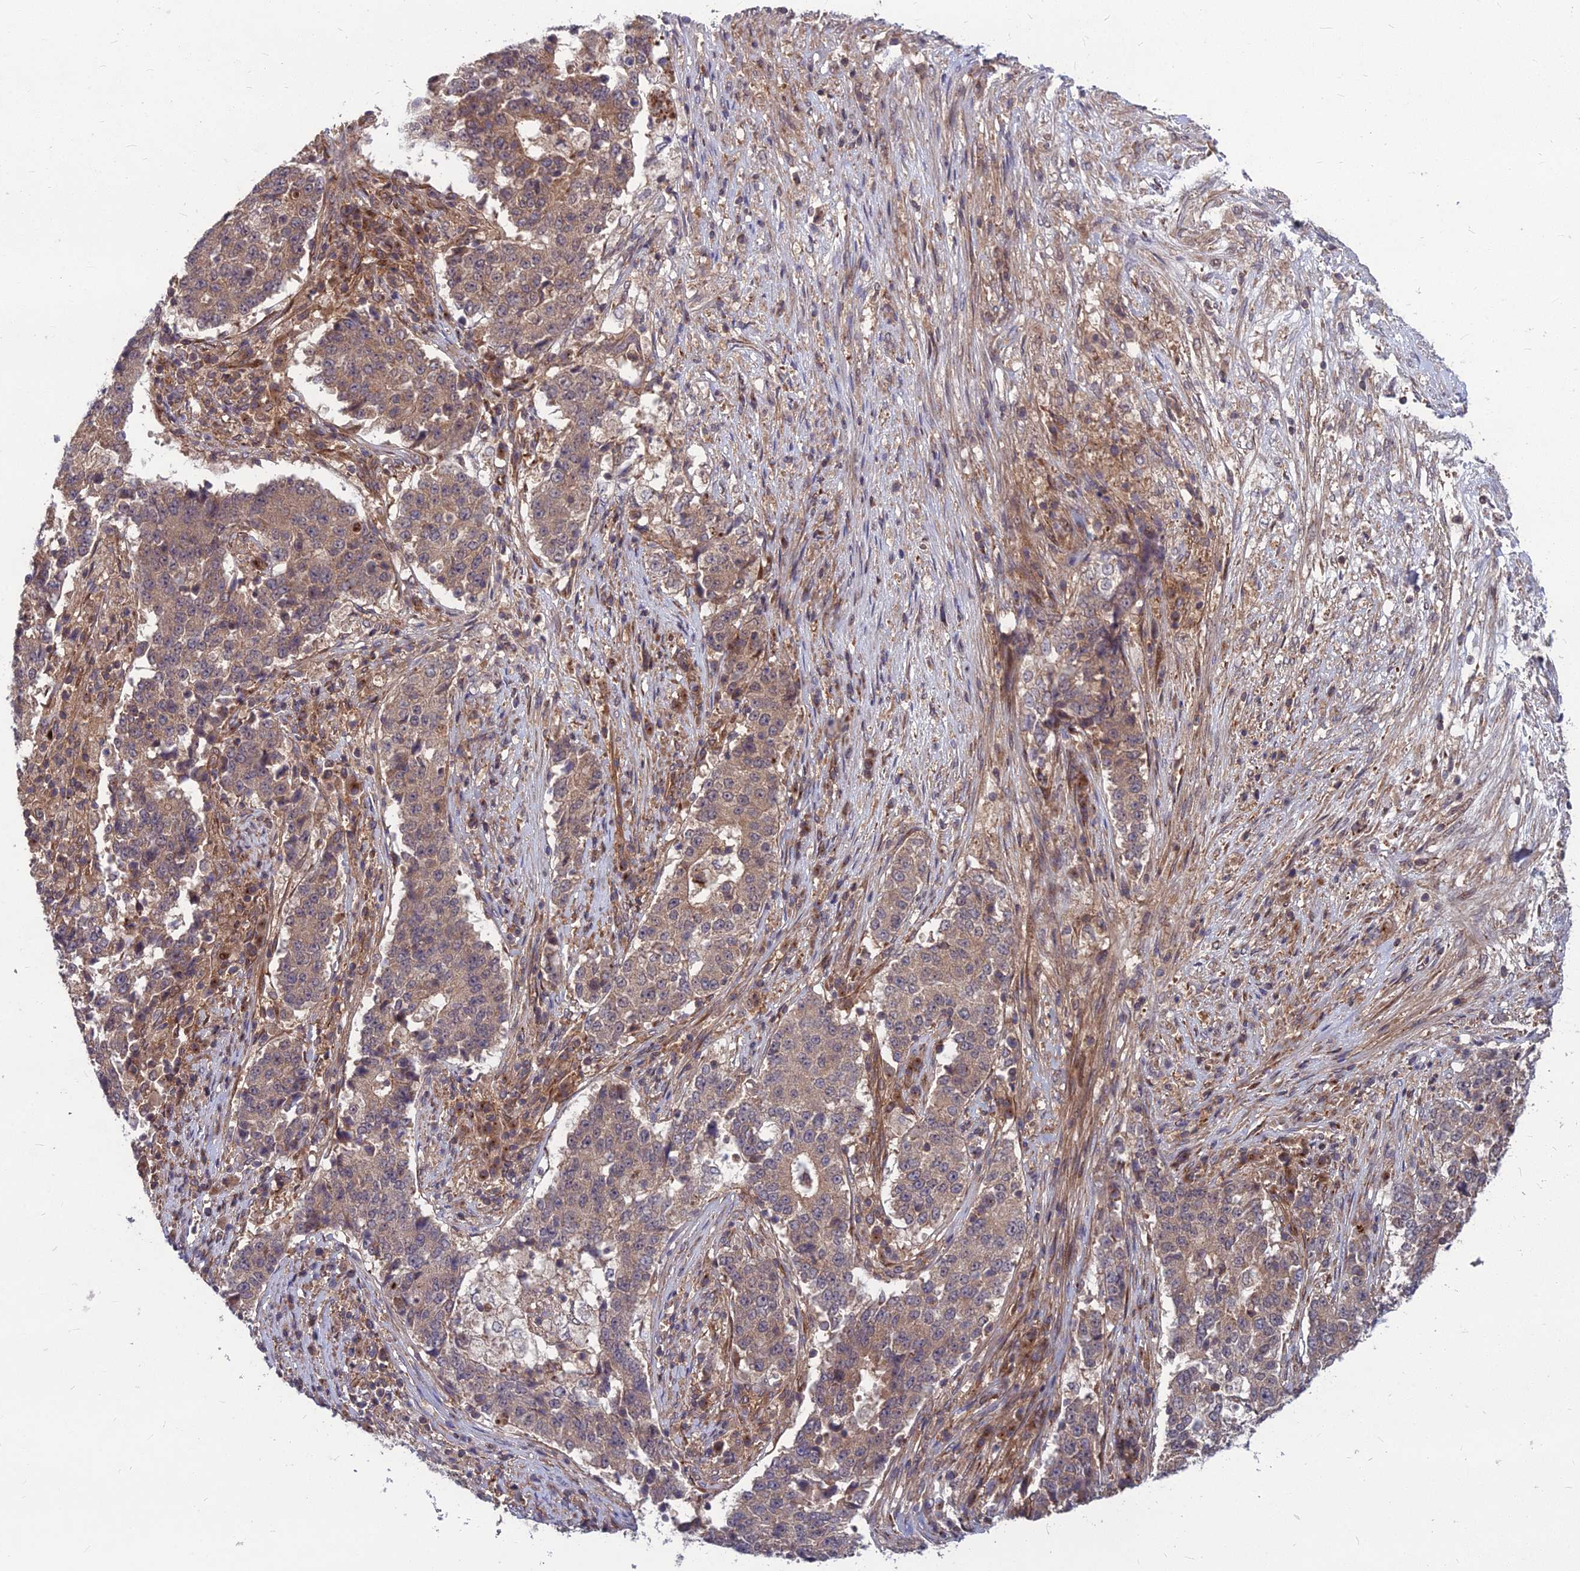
{"staining": {"intensity": "weak", "quantity": "<25%", "location": "cytoplasmic/membranous"}, "tissue": "stomach cancer", "cell_type": "Tumor cells", "image_type": "cancer", "snomed": [{"axis": "morphology", "description": "Adenocarcinoma, NOS"}, {"axis": "topography", "description": "Stomach"}], "caption": "The histopathology image demonstrates no significant staining in tumor cells of stomach cancer.", "gene": "MFSD8", "patient": {"sex": "male", "age": 59}}